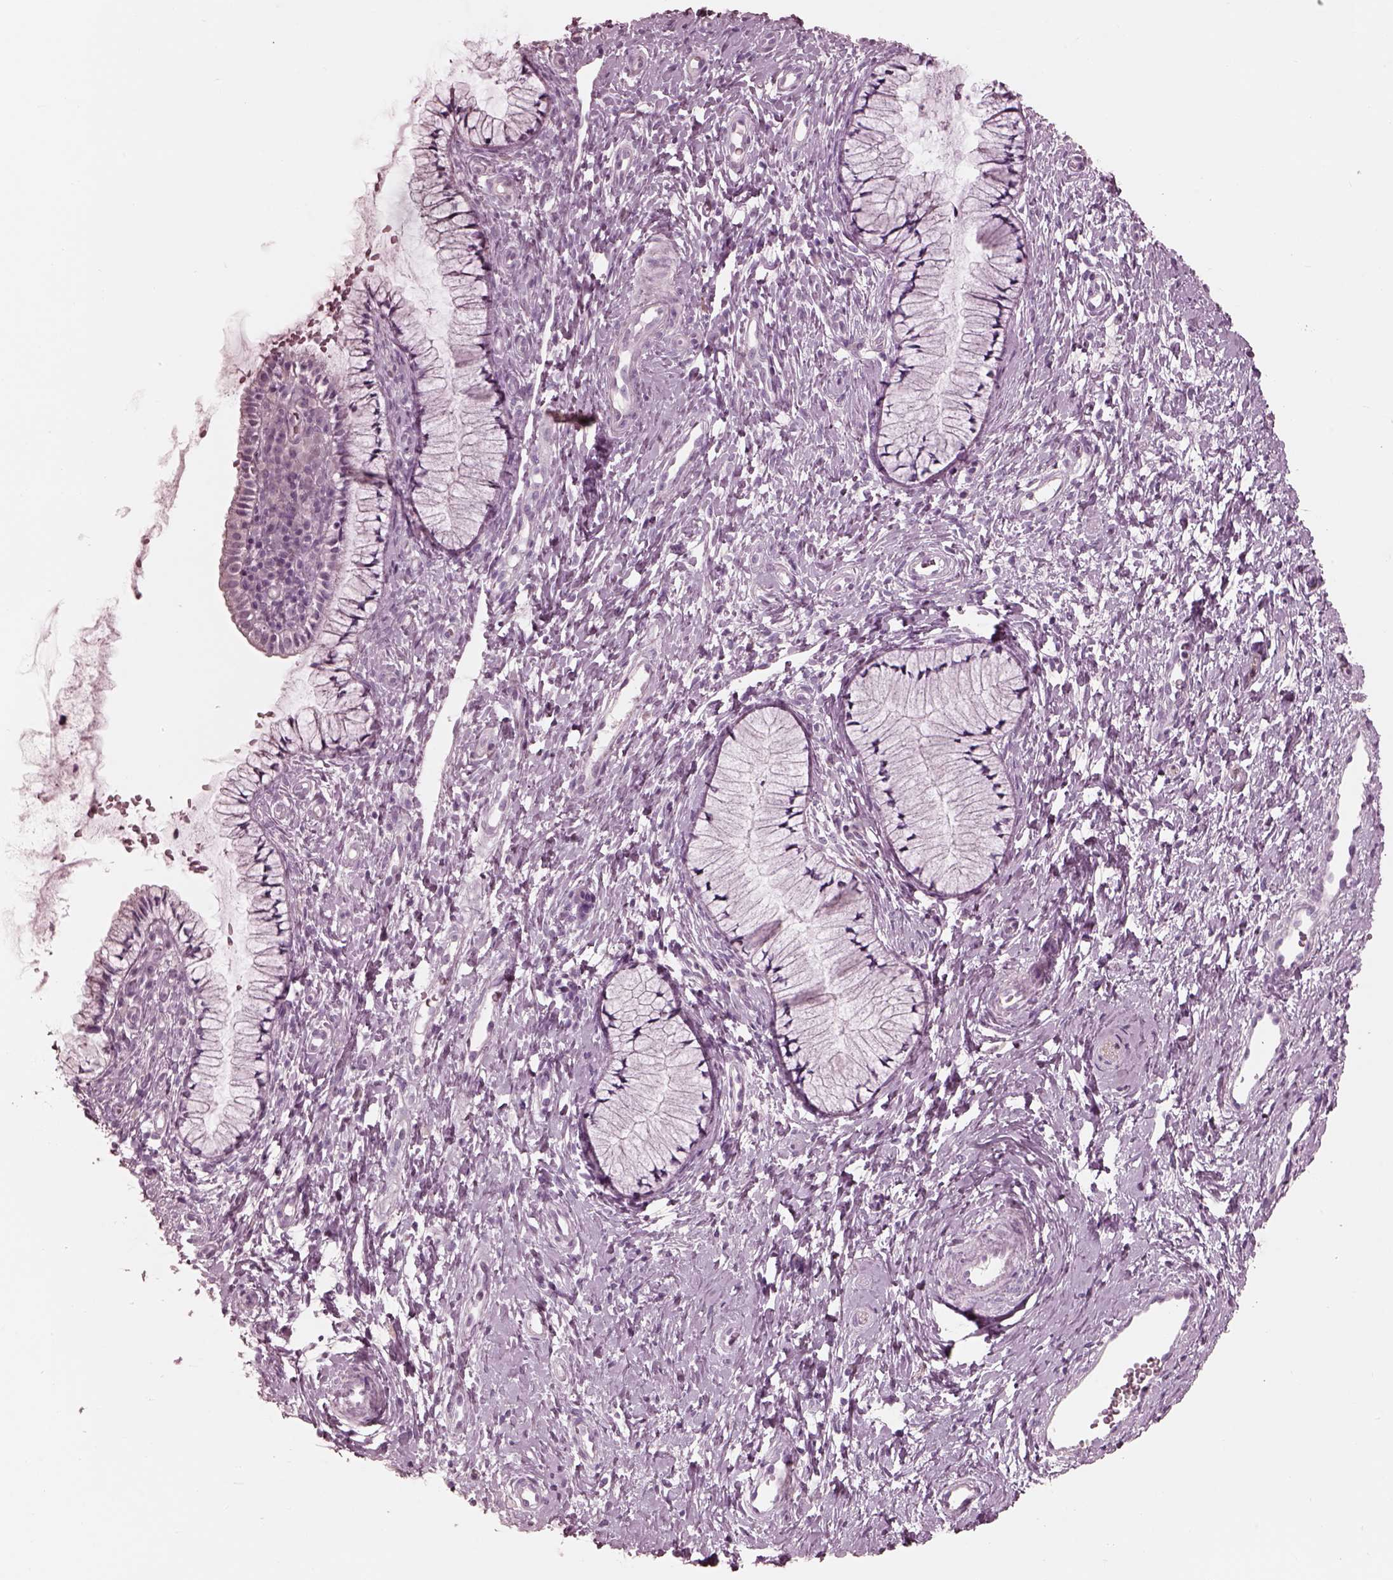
{"staining": {"intensity": "negative", "quantity": "none", "location": "none"}, "tissue": "cervix", "cell_type": "Glandular cells", "image_type": "normal", "snomed": [{"axis": "morphology", "description": "Normal tissue, NOS"}, {"axis": "topography", "description": "Cervix"}], "caption": "Micrograph shows no significant protein positivity in glandular cells of benign cervix.", "gene": "CADM2", "patient": {"sex": "female", "age": 36}}